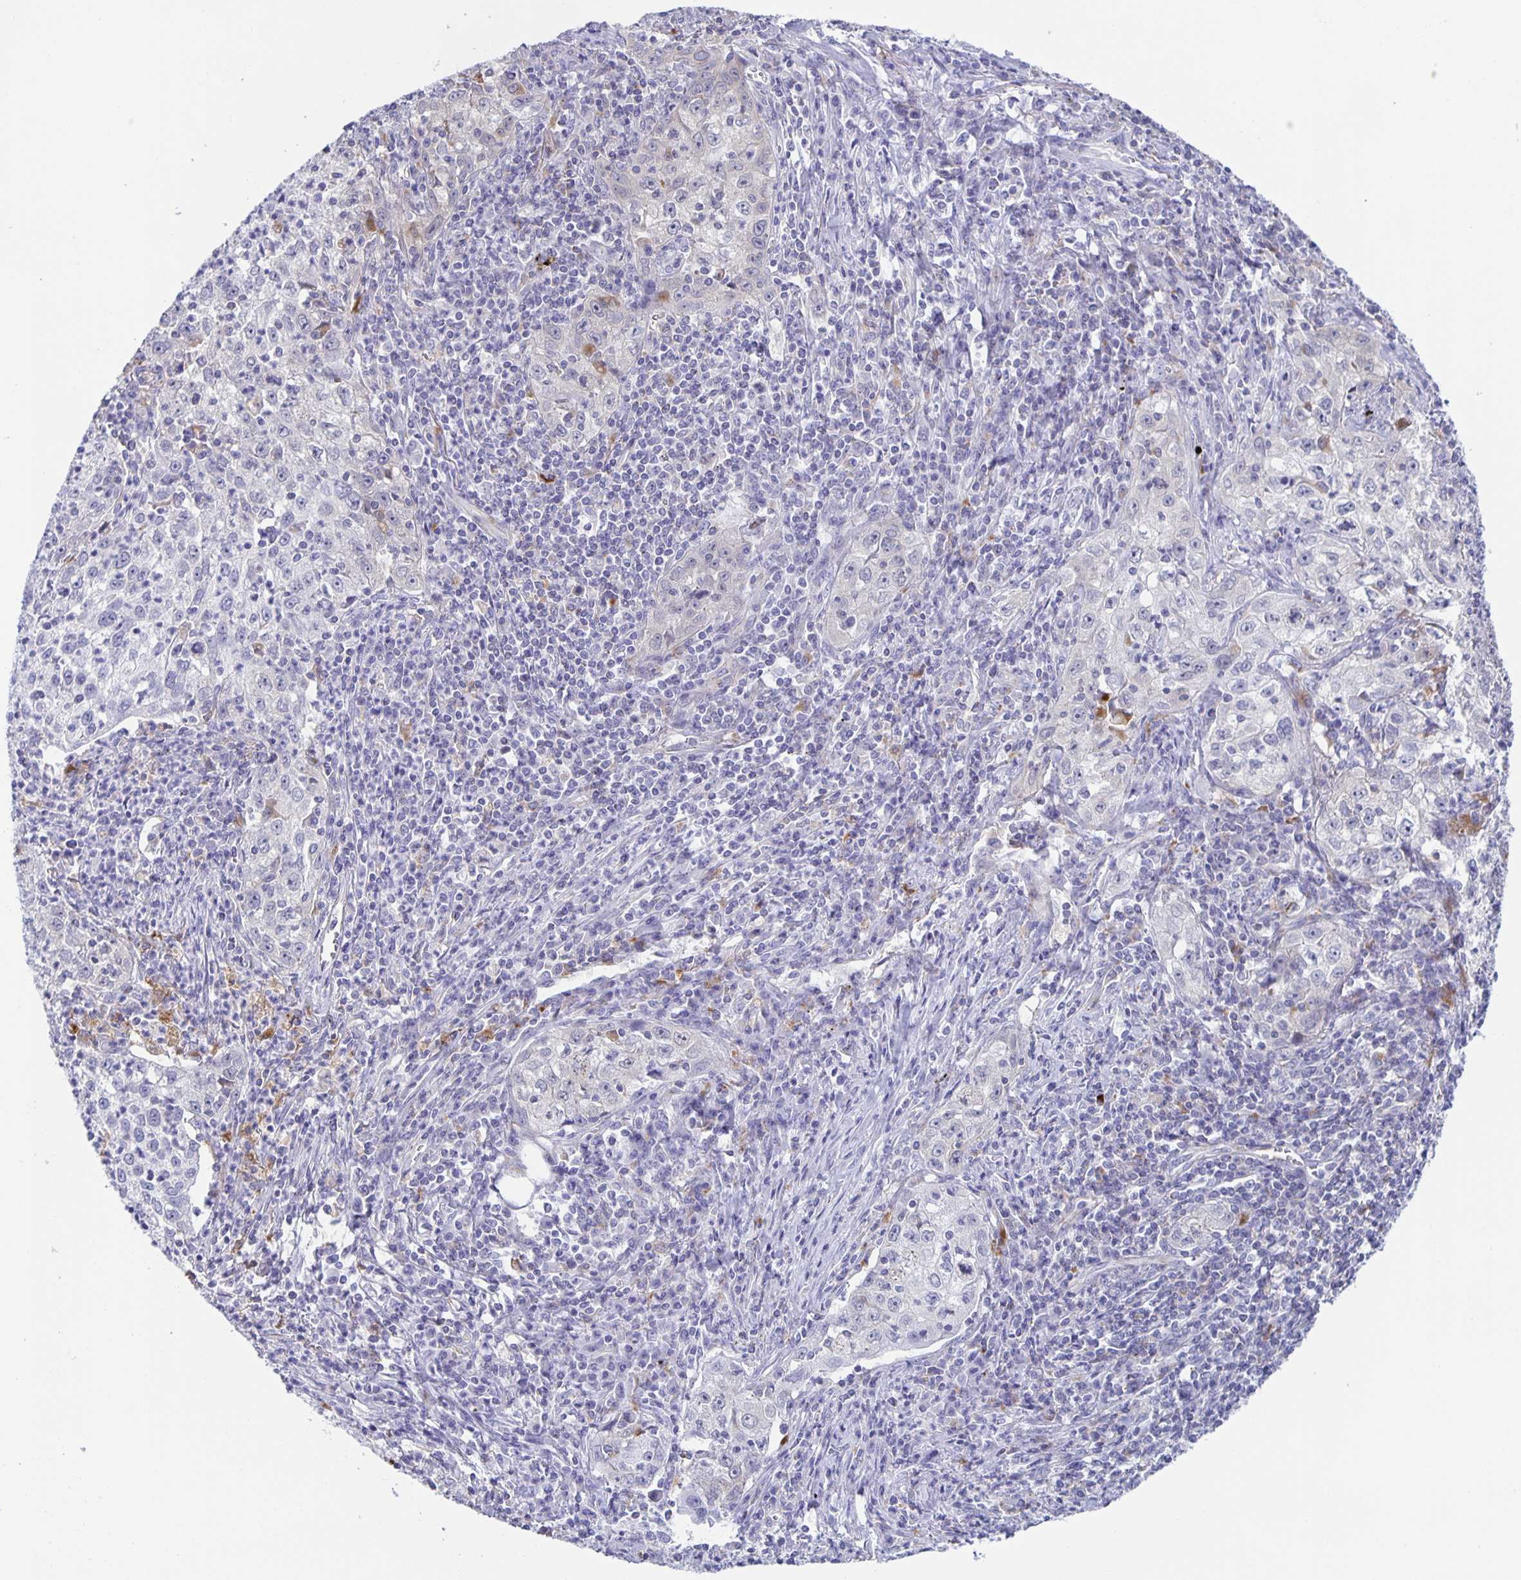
{"staining": {"intensity": "negative", "quantity": "none", "location": "none"}, "tissue": "lung cancer", "cell_type": "Tumor cells", "image_type": "cancer", "snomed": [{"axis": "morphology", "description": "Squamous cell carcinoma, NOS"}, {"axis": "topography", "description": "Lung"}], "caption": "DAB (3,3'-diaminobenzidine) immunohistochemical staining of human lung squamous cell carcinoma reveals no significant positivity in tumor cells. (Brightfield microscopy of DAB immunohistochemistry at high magnification).", "gene": "LIPA", "patient": {"sex": "male", "age": 71}}